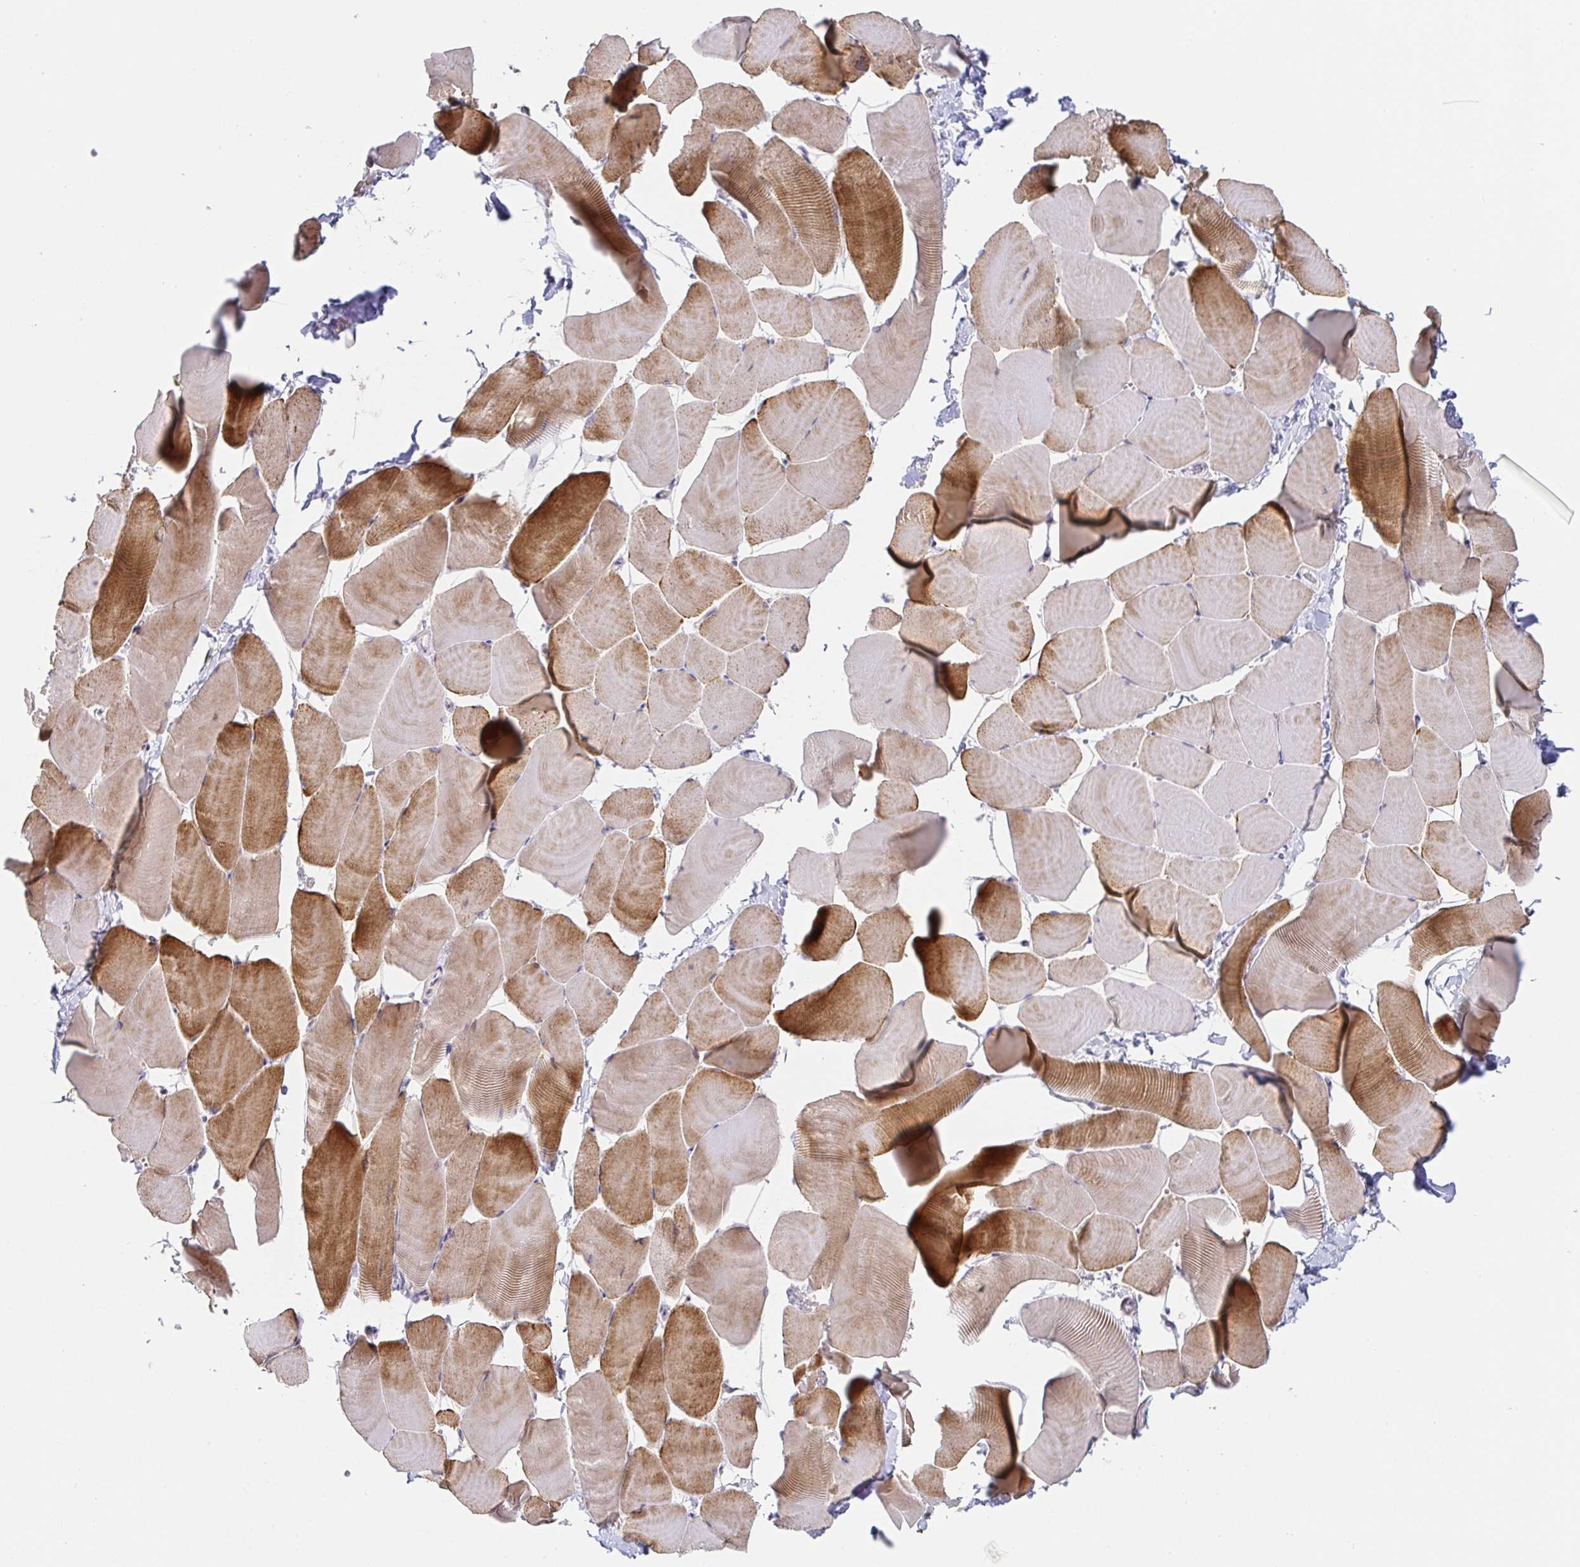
{"staining": {"intensity": "moderate", "quantity": ">75%", "location": "cytoplasmic/membranous"}, "tissue": "skeletal muscle", "cell_type": "Myocytes", "image_type": "normal", "snomed": [{"axis": "morphology", "description": "Normal tissue, NOS"}, {"axis": "topography", "description": "Skeletal muscle"}], "caption": "Normal skeletal muscle was stained to show a protein in brown. There is medium levels of moderate cytoplasmic/membranous positivity in approximately >75% of myocytes.", "gene": "CIT", "patient": {"sex": "male", "age": 25}}